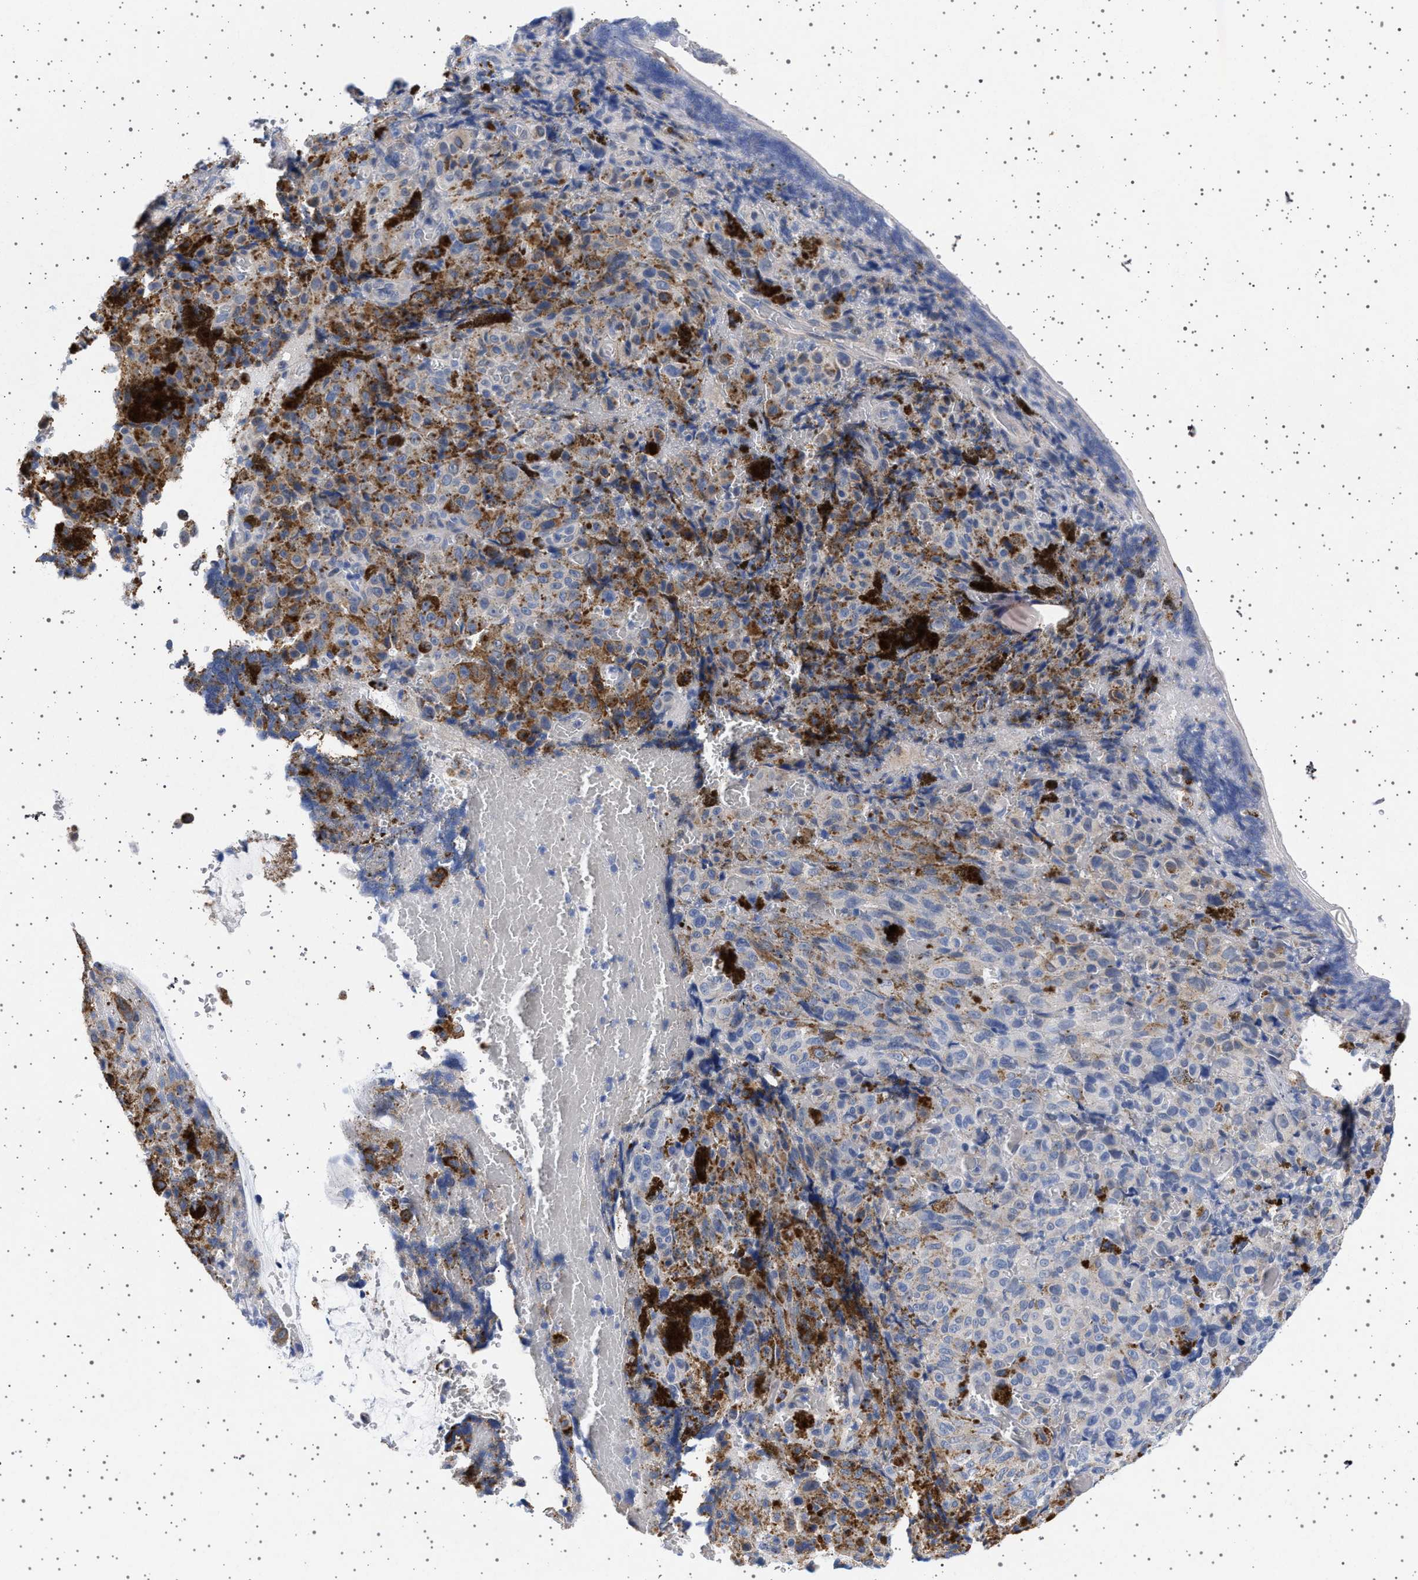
{"staining": {"intensity": "negative", "quantity": "none", "location": "none"}, "tissue": "melanoma", "cell_type": "Tumor cells", "image_type": "cancer", "snomed": [{"axis": "morphology", "description": "Malignant melanoma, NOS"}, {"axis": "topography", "description": "Rectum"}], "caption": "Immunohistochemistry (IHC) of human melanoma demonstrates no expression in tumor cells.", "gene": "TRMT10B", "patient": {"sex": "female", "age": 81}}